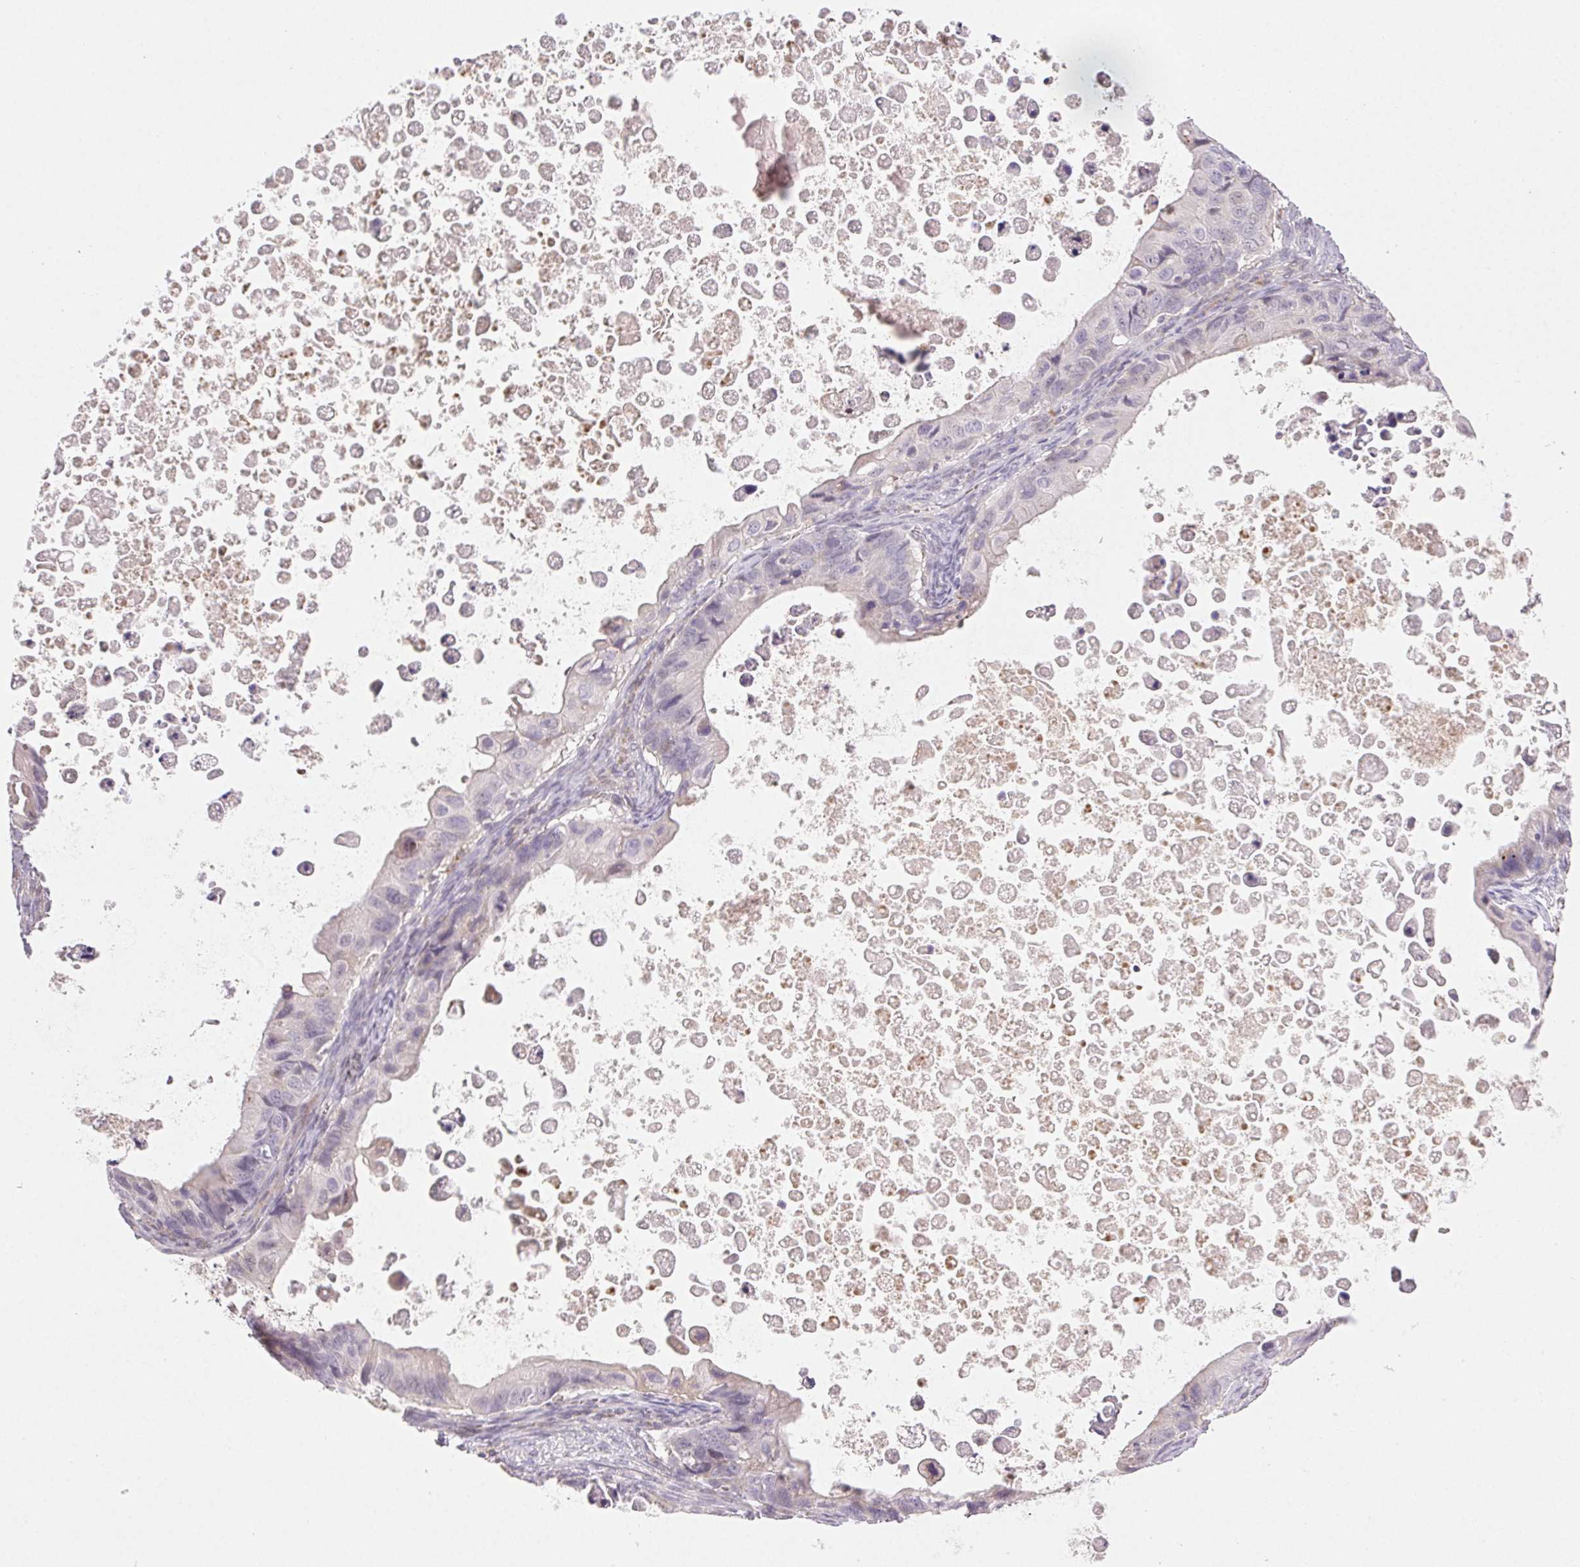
{"staining": {"intensity": "negative", "quantity": "none", "location": "none"}, "tissue": "ovarian cancer", "cell_type": "Tumor cells", "image_type": "cancer", "snomed": [{"axis": "morphology", "description": "Cystadenocarcinoma, mucinous, NOS"}, {"axis": "topography", "description": "Ovary"}], "caption": "A high-resolution image shows immunohistochemistry staining of ovarian mucinous cystadenocarcinoma, which demonstrates no significant positivity in tumor cells.", "gene": "RPGRIP1", "patient": {"sex": "female", "age": 64}}